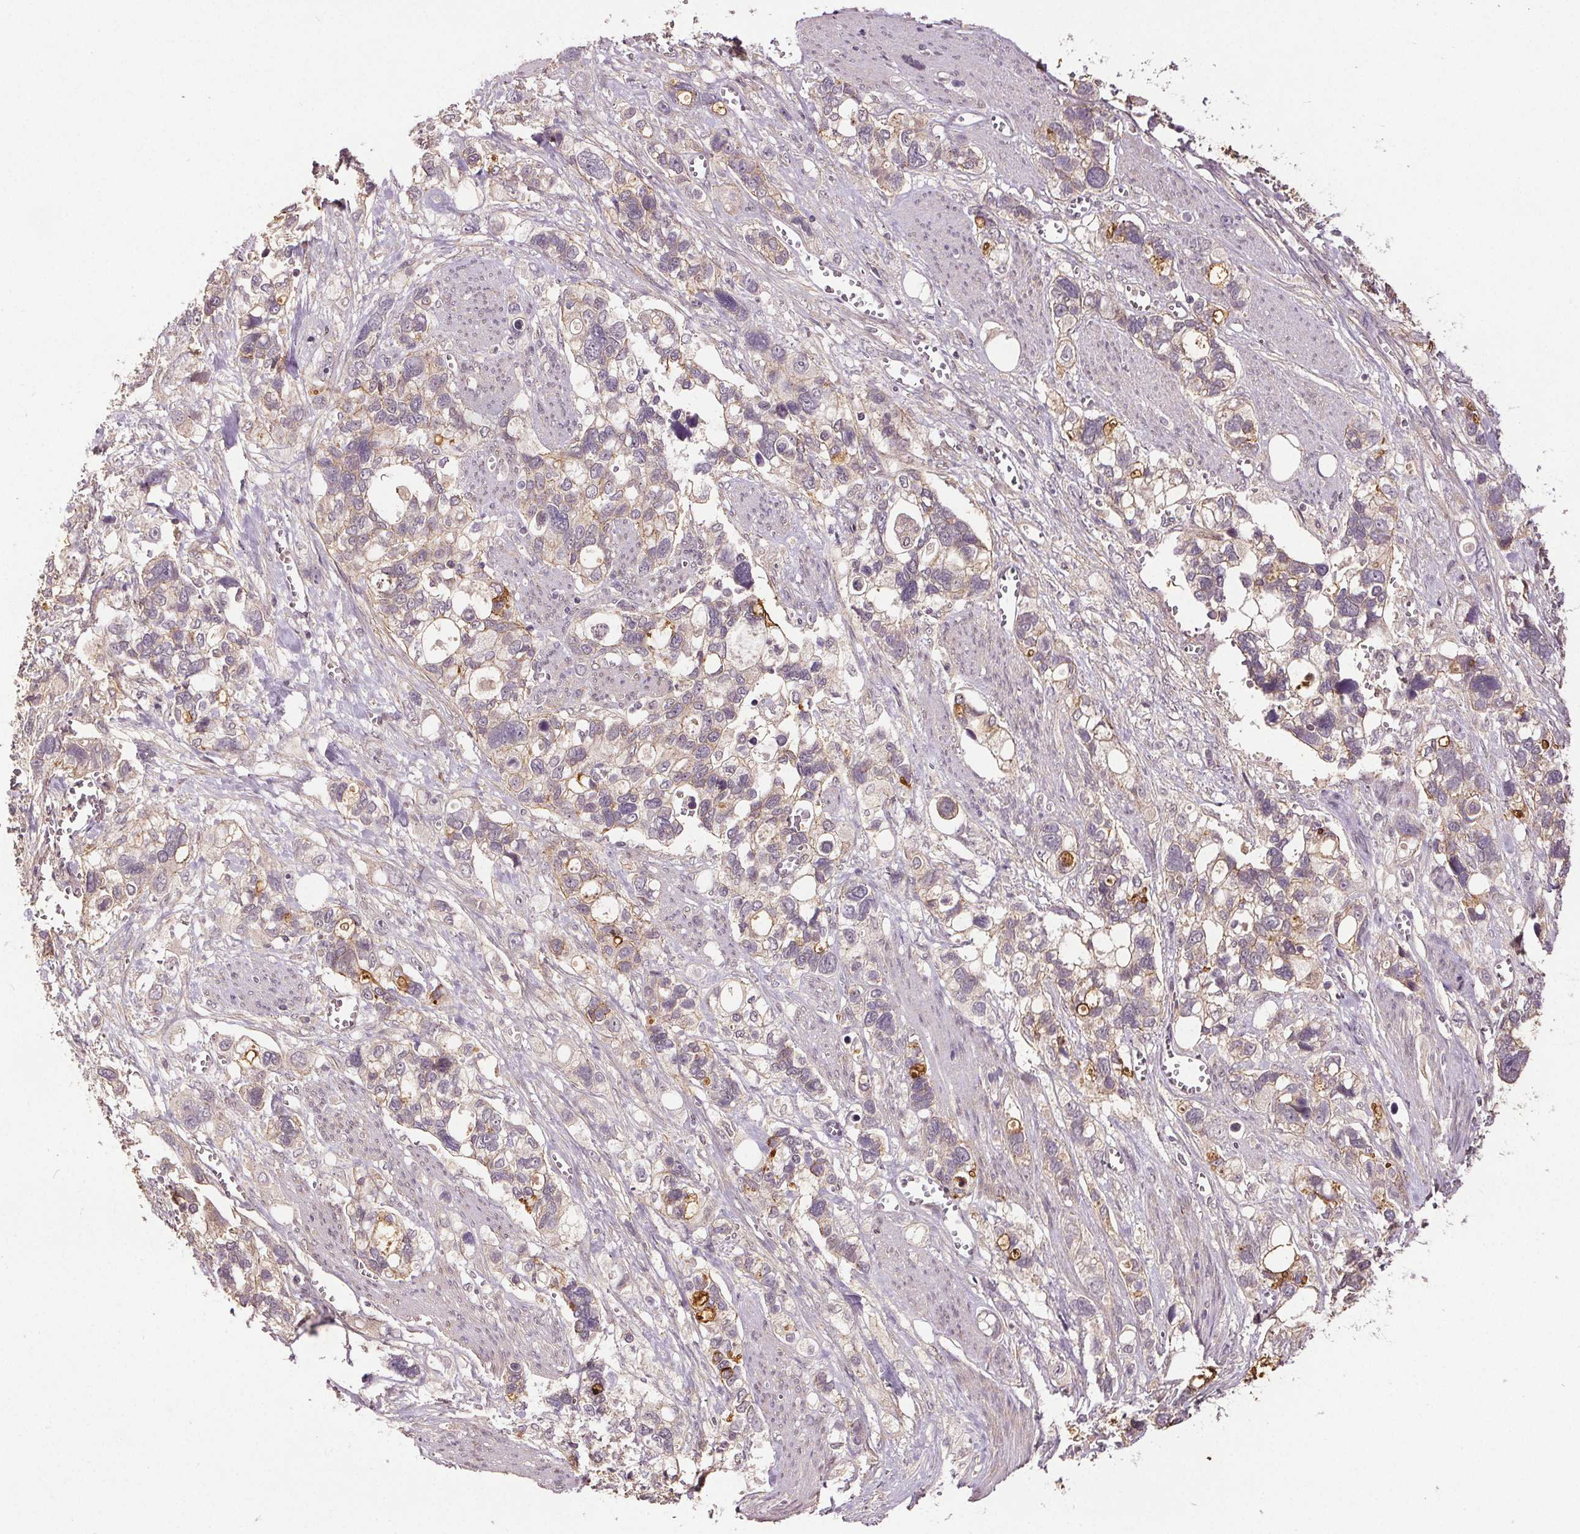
{"staining": {"intensity": "weak", "quantity": "<25%", "location": "cytoplasmic/membranous"}, "tissue": "stomach cancer", "cell_type": "Tumor cells", "image_type": "cancer", "snomed": [{"axis": "morphology", "description": "Adenocarcinoma, NOS"}, {"axis": "topography", "description": "Stomach, upper"}], "caption": "Immunohistochemical staining of human adenocarcinoma (stomach) demonstrates no significant expression in tumor cells. (DAB (3,3'-diaminobenzidine) immunohistochemistry with hematoxylin counter stain).", "gene": "EPHB3", "patient": {"sex": "female", "age": 81}}